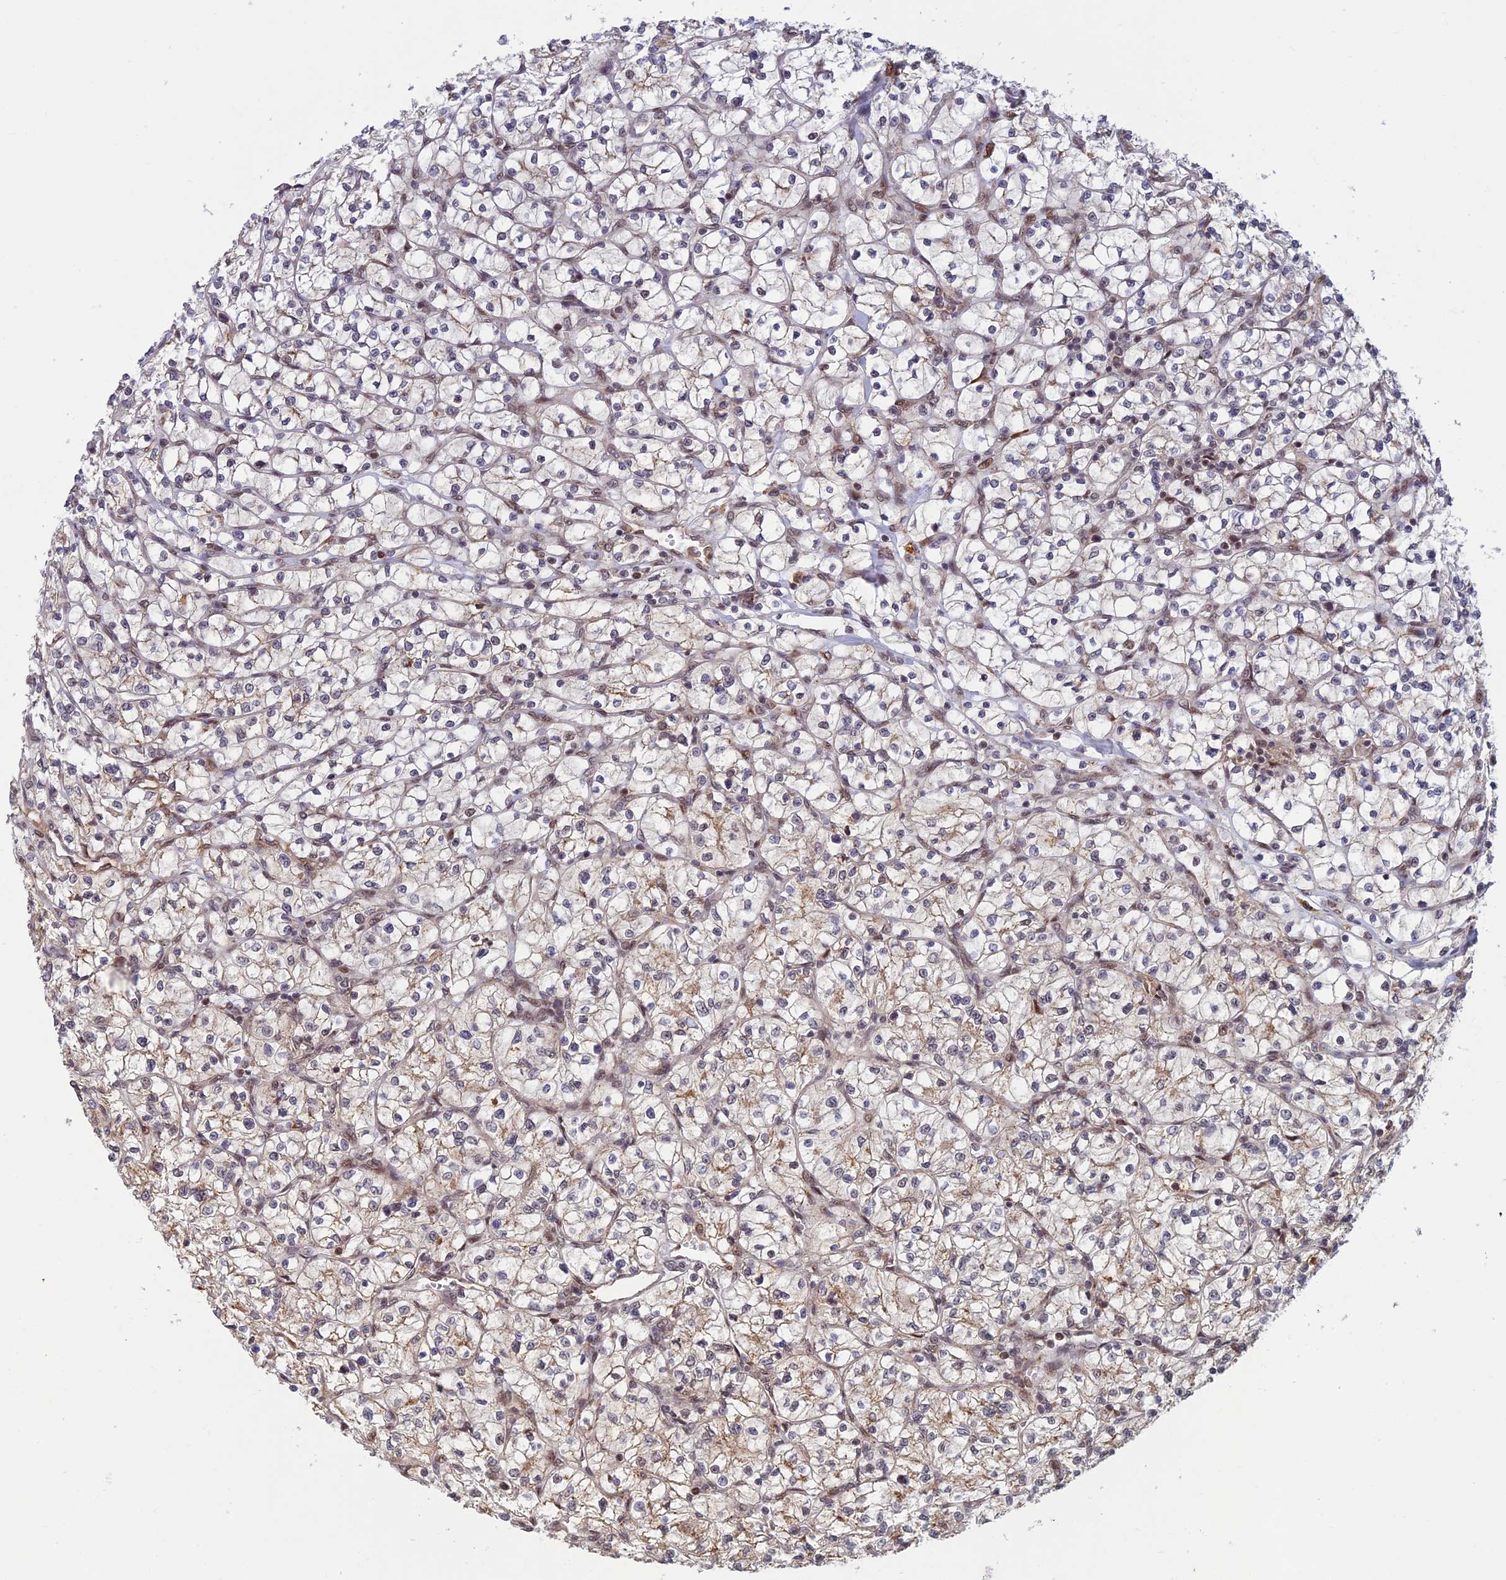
{"staining": {"intensity": "negative", "quantity": "none", "location": "none"}, "tissue": "renal cancer", "cell_type": "Tumor cells", "image_type": "cancer", "snomed": [{"axis": "morphology", "description": "Adenocarcinoma, NOS"}, {"axis": "topography", "description": "Kidney"}], "caption": "Immunohistochemistry (IHC) photomicrograph of renal cancer stained for a protein (brown), which exhibits no positivity in tumor cells.", "gene": "ZNF565", "patient": {"sex": "female", "age": 64}}